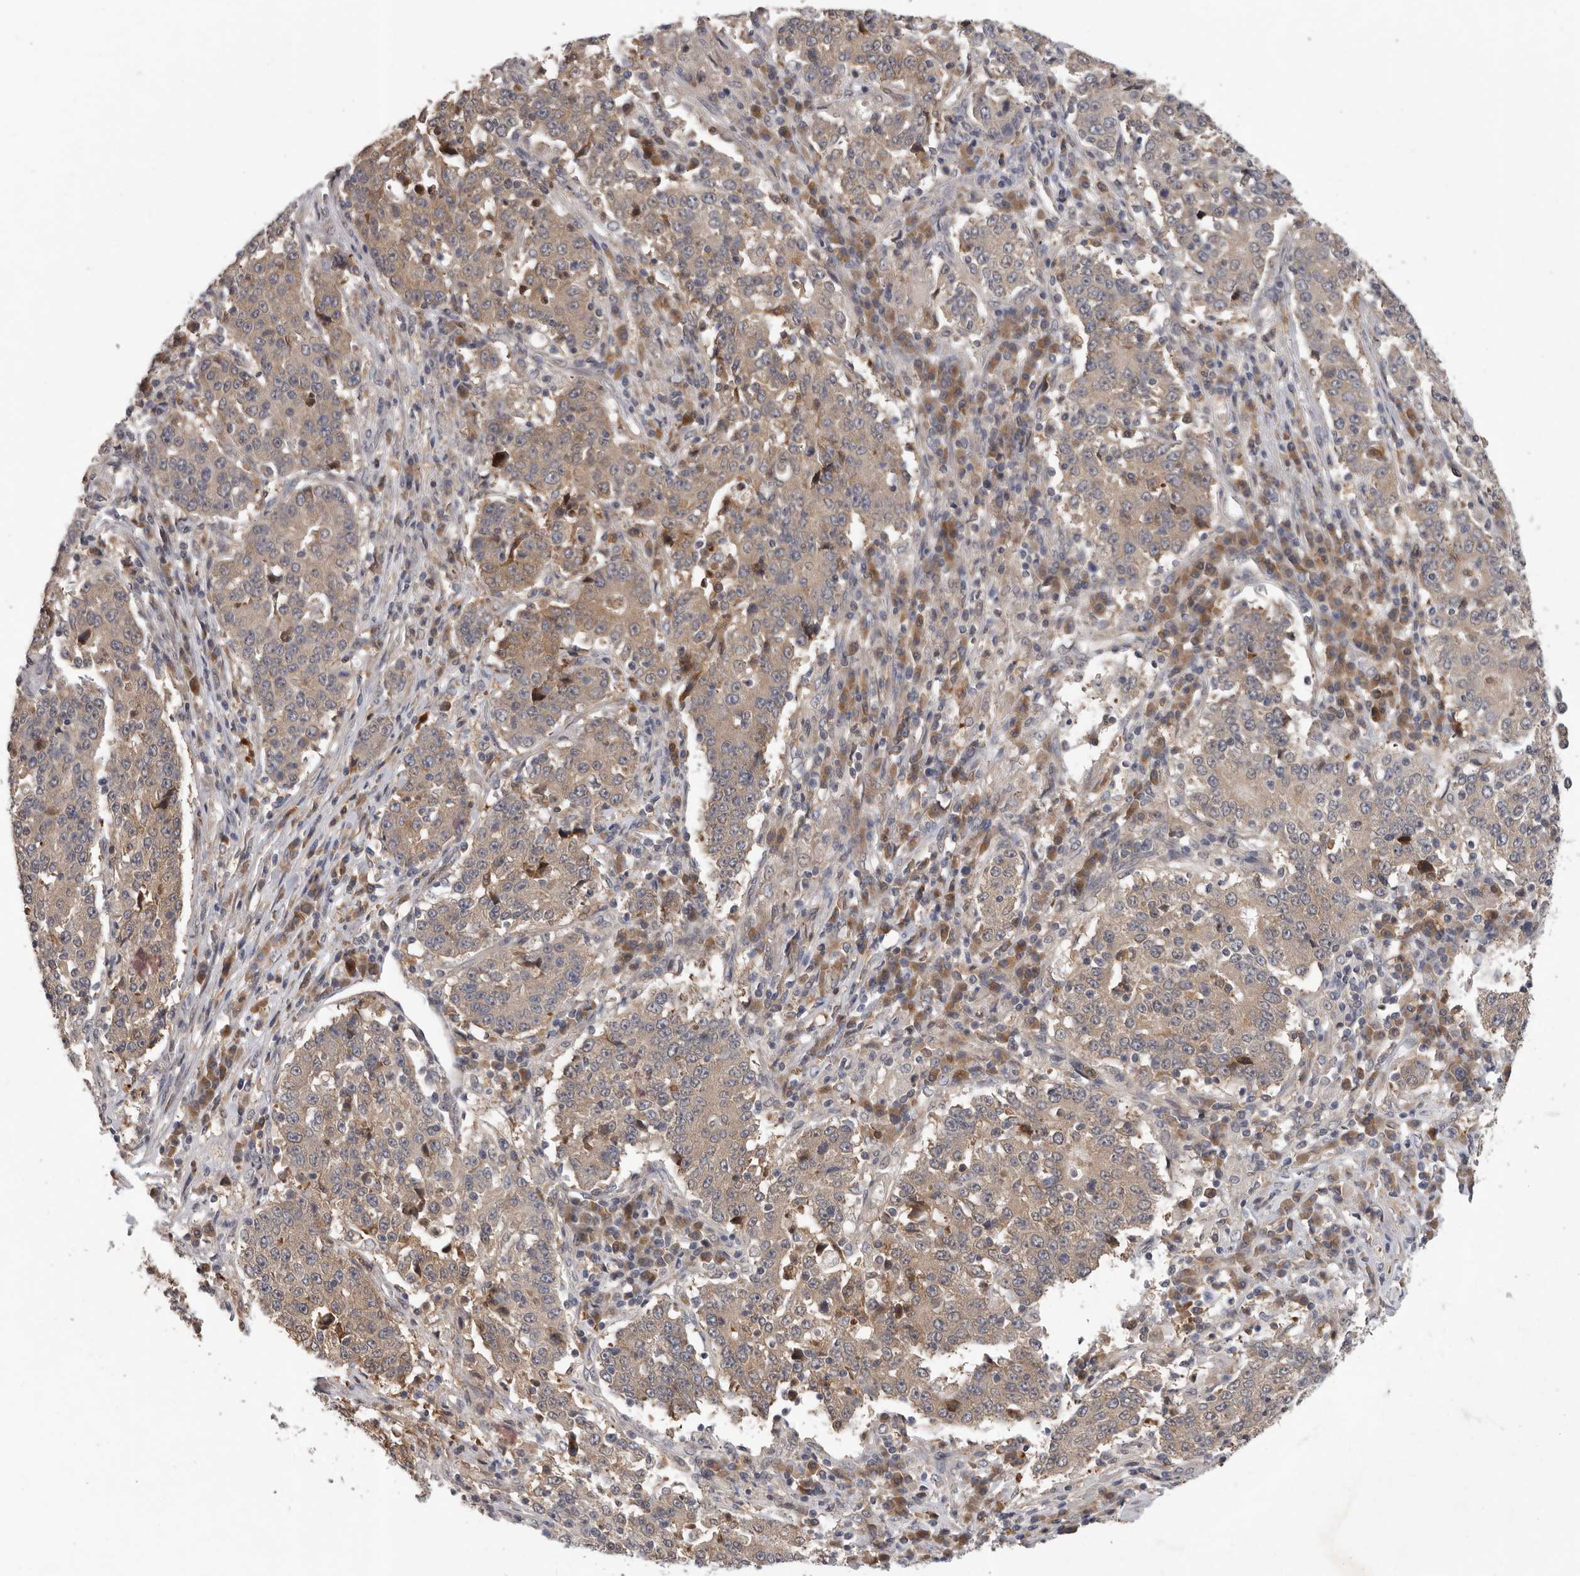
{"staining": {"intensity": "weak", "quantity": ">75%", "location": "cytoplasmic/membranous"}, "tissue": "stomach cancer", "cell_type": "Tumor cells", "image_type": "cancer", "snomed": [{"axis": "morphology", "description": "Adenocarcinoma, NOS"}, {"axis": "topography", "description": "Stomach"}], "caption": "The histopathology image reveals immunohistochemical staining of stomach cancer. There is weak cytoplasmic/membranous expression is present in approximately >75% of tumor cells.", "gene": "RALGPS2", "patient": {"sex": "male", "age": 59}}